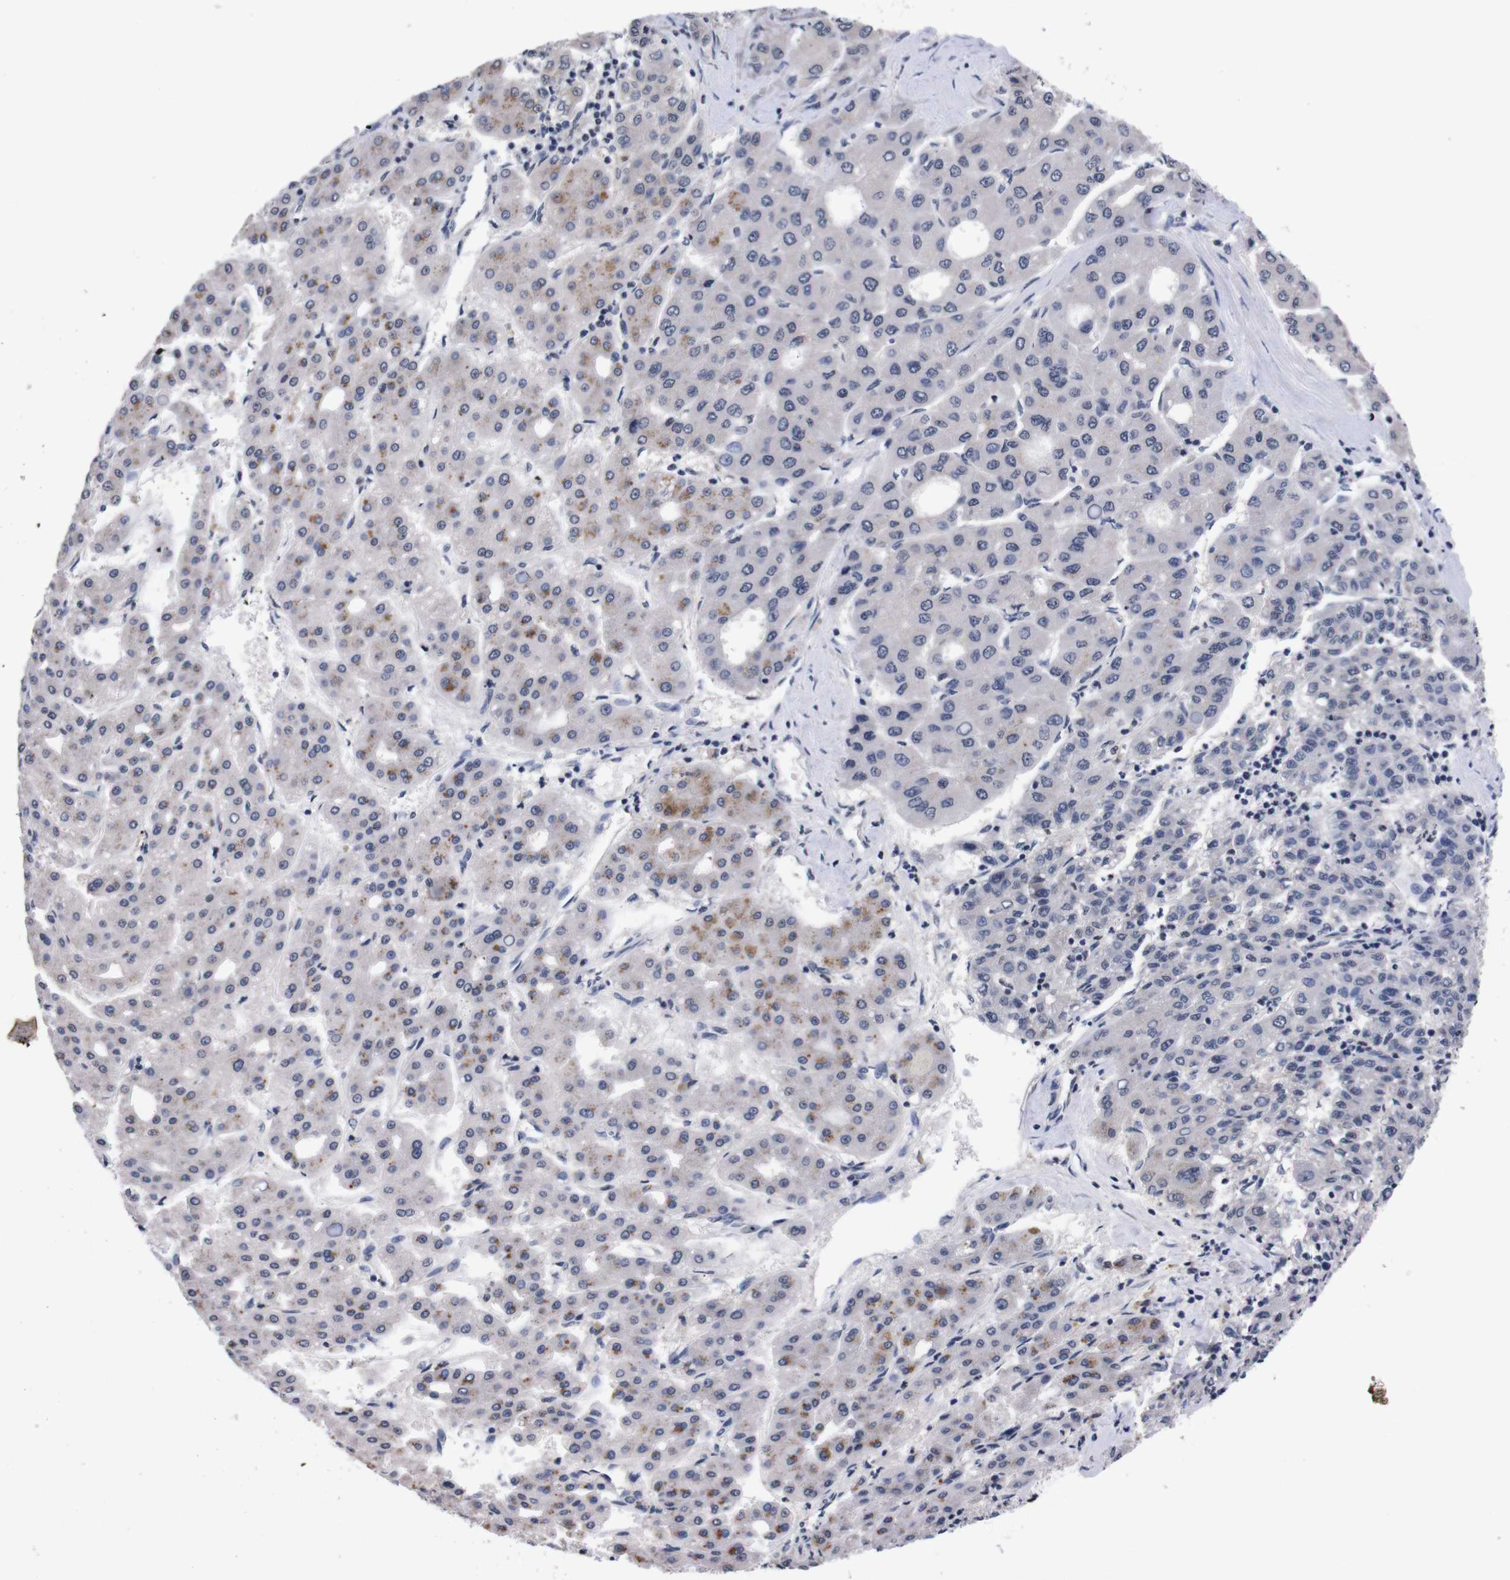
{"staining": {"intensity": "negative", "quantity": "none", "location": "none"}, "tissue": "liver cancer", "cell_type": "Tumor cells", "image_type": "cancer", "snomed": [{"axis": "morphology", "description": "Carcinoma, Hepatocellular, NOS"}, {"axis": "topography", "description": "Liver"}], "caption": "Protein analysis of liver cancer (hepatocellular carcinoma) shows no significant staining in tumor cells.", "gene": "TNFRSF21", "patient": {"sex": "male", "age": 65}}